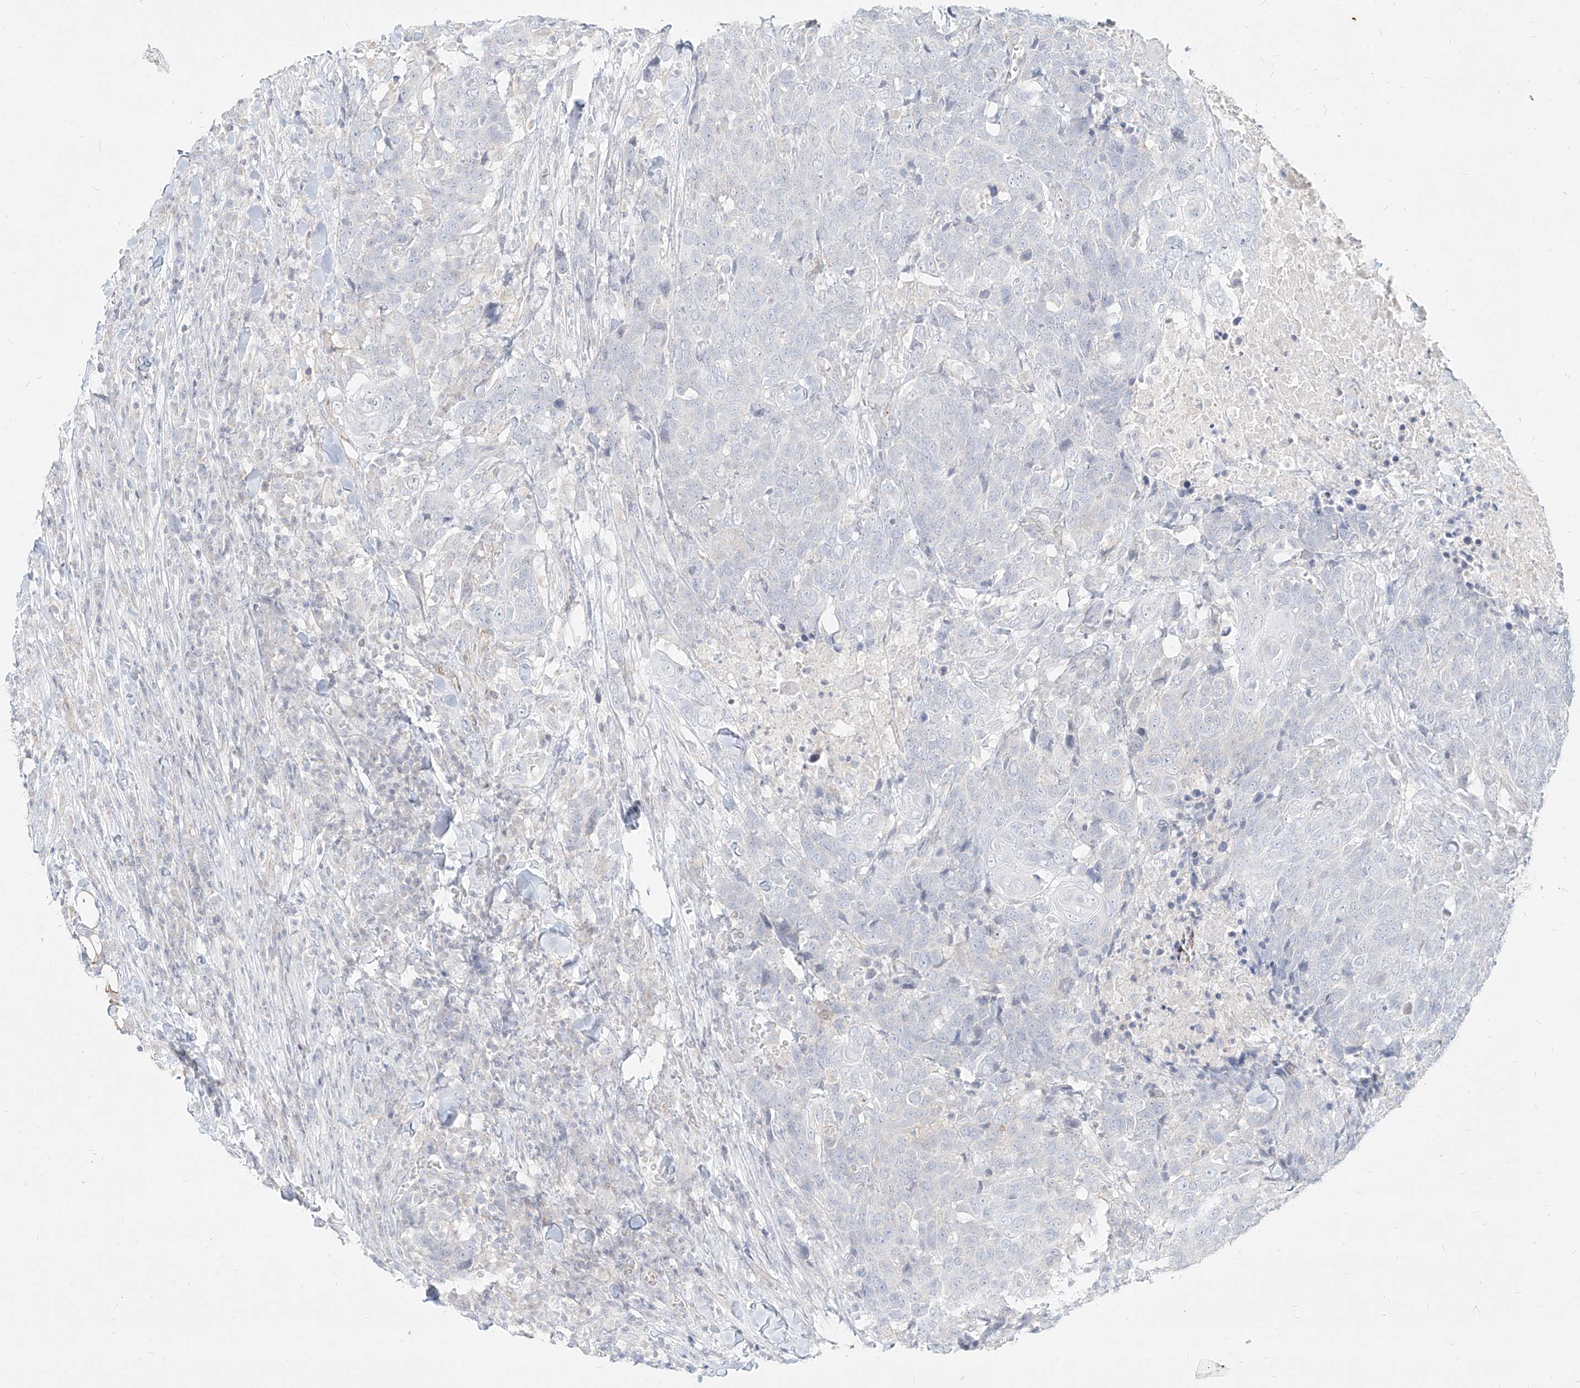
{"staining": {"intensity": "negative", "quantity": "none", "location": "none"}, "tissue": "head and neck cancer", "cell_type": "Tumor cells", "image_type": "cancer", "snomed": [{"axis": "morphology", "description": "Squamous cell carcinoma, NOS"}, {"axis": "topography", "description": "Head-Neck"}], "caption": "Immunohistochemistry (IHC) micrograph of neoplastic tissue: head and neck squamous cell carcinoma stained with DAB demonstrates no significant protein expression in tumor cells.", "gene": "ITPKB", "patient": {"sex": "male", "age": 66}}